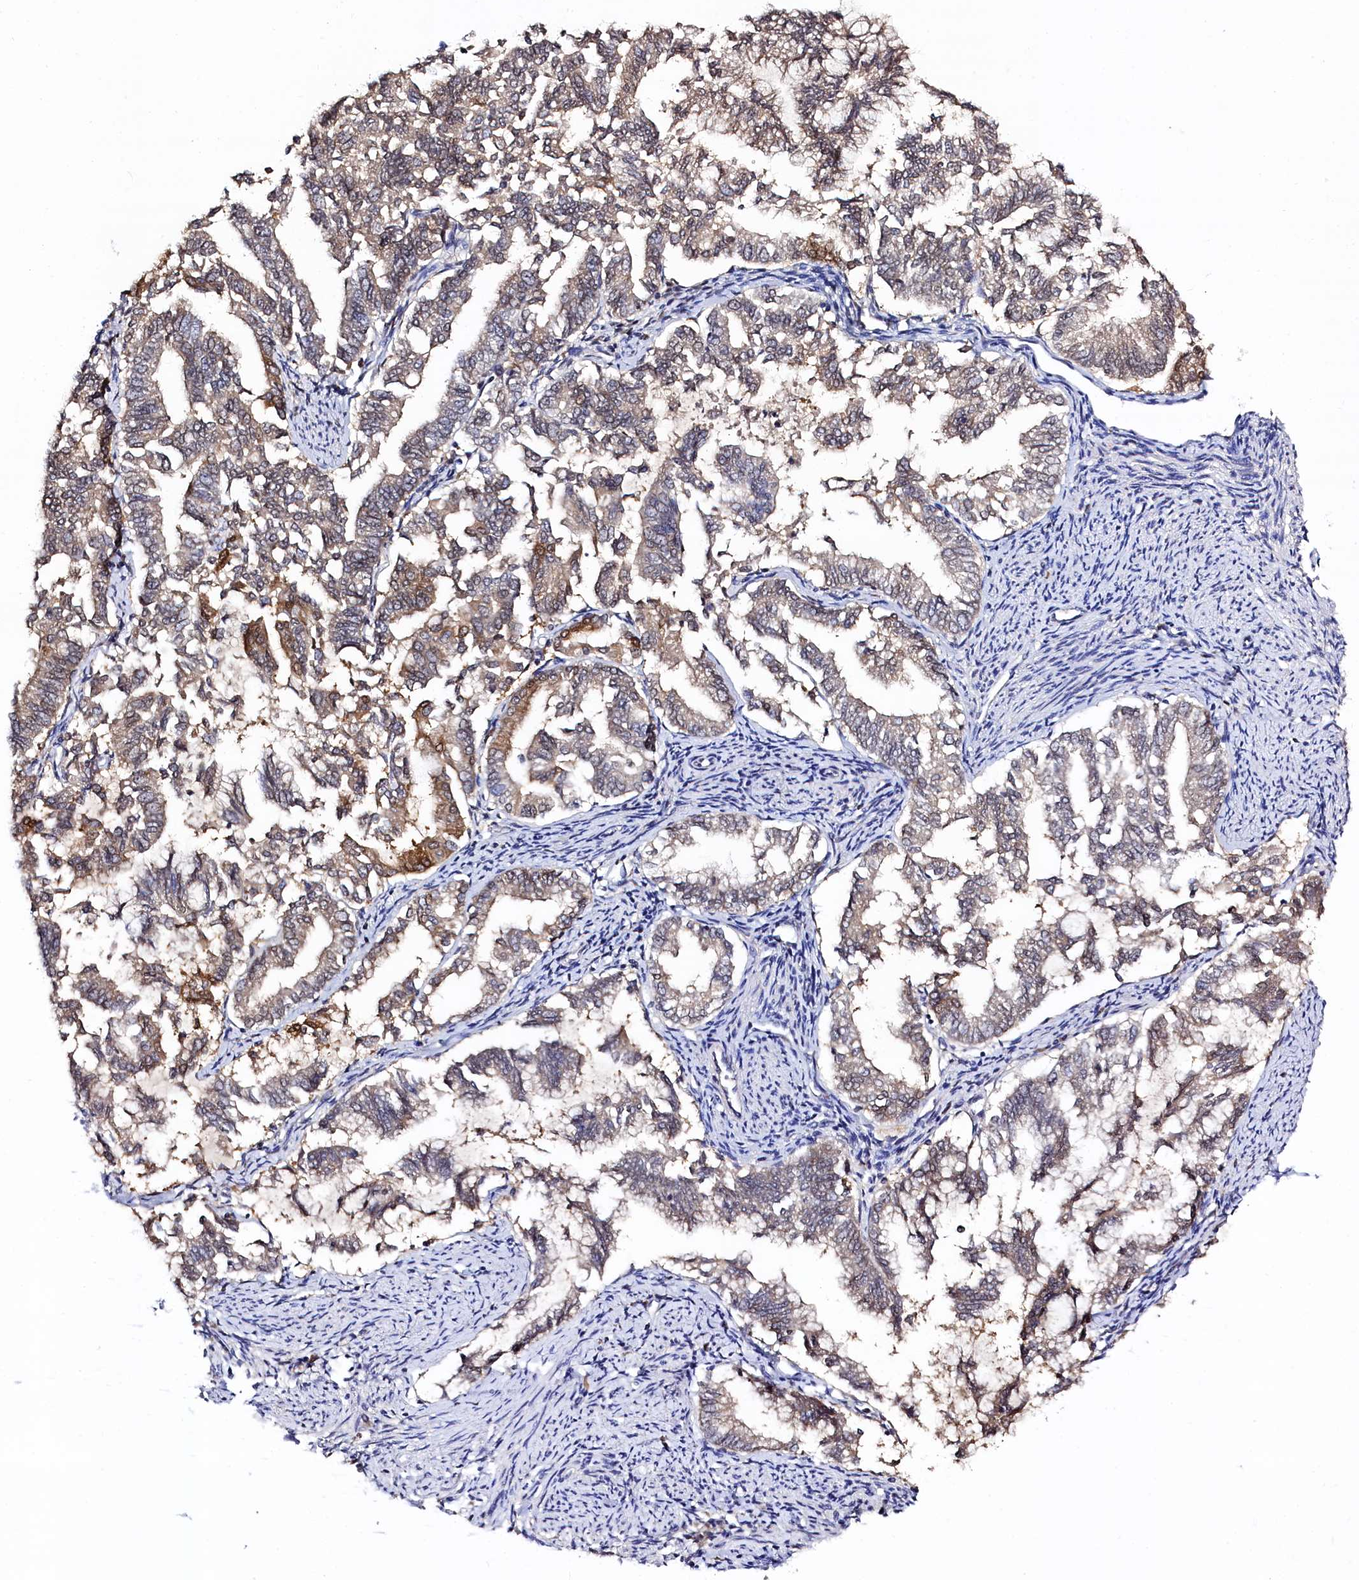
{"staining": {"intensity": "weak", "quantity": "<25%", "location": "cytoplasmic/membranous,nuclear"}, "tissue": "endometrial cancer", "cell_type": "Tumor cells", "image_type": "cancer", "snomed": [{"axis": "morphology", "description": "Adenocarcinoma, NOS"}, {"axis": "topography", "description": "Endometrium"}], "caption": "Immunohistochemical staining of endometrial cancer shows no significant staining in tumor cells.", "gene": "C11orf54", "patient": {"sex": "female", "age": 79}}